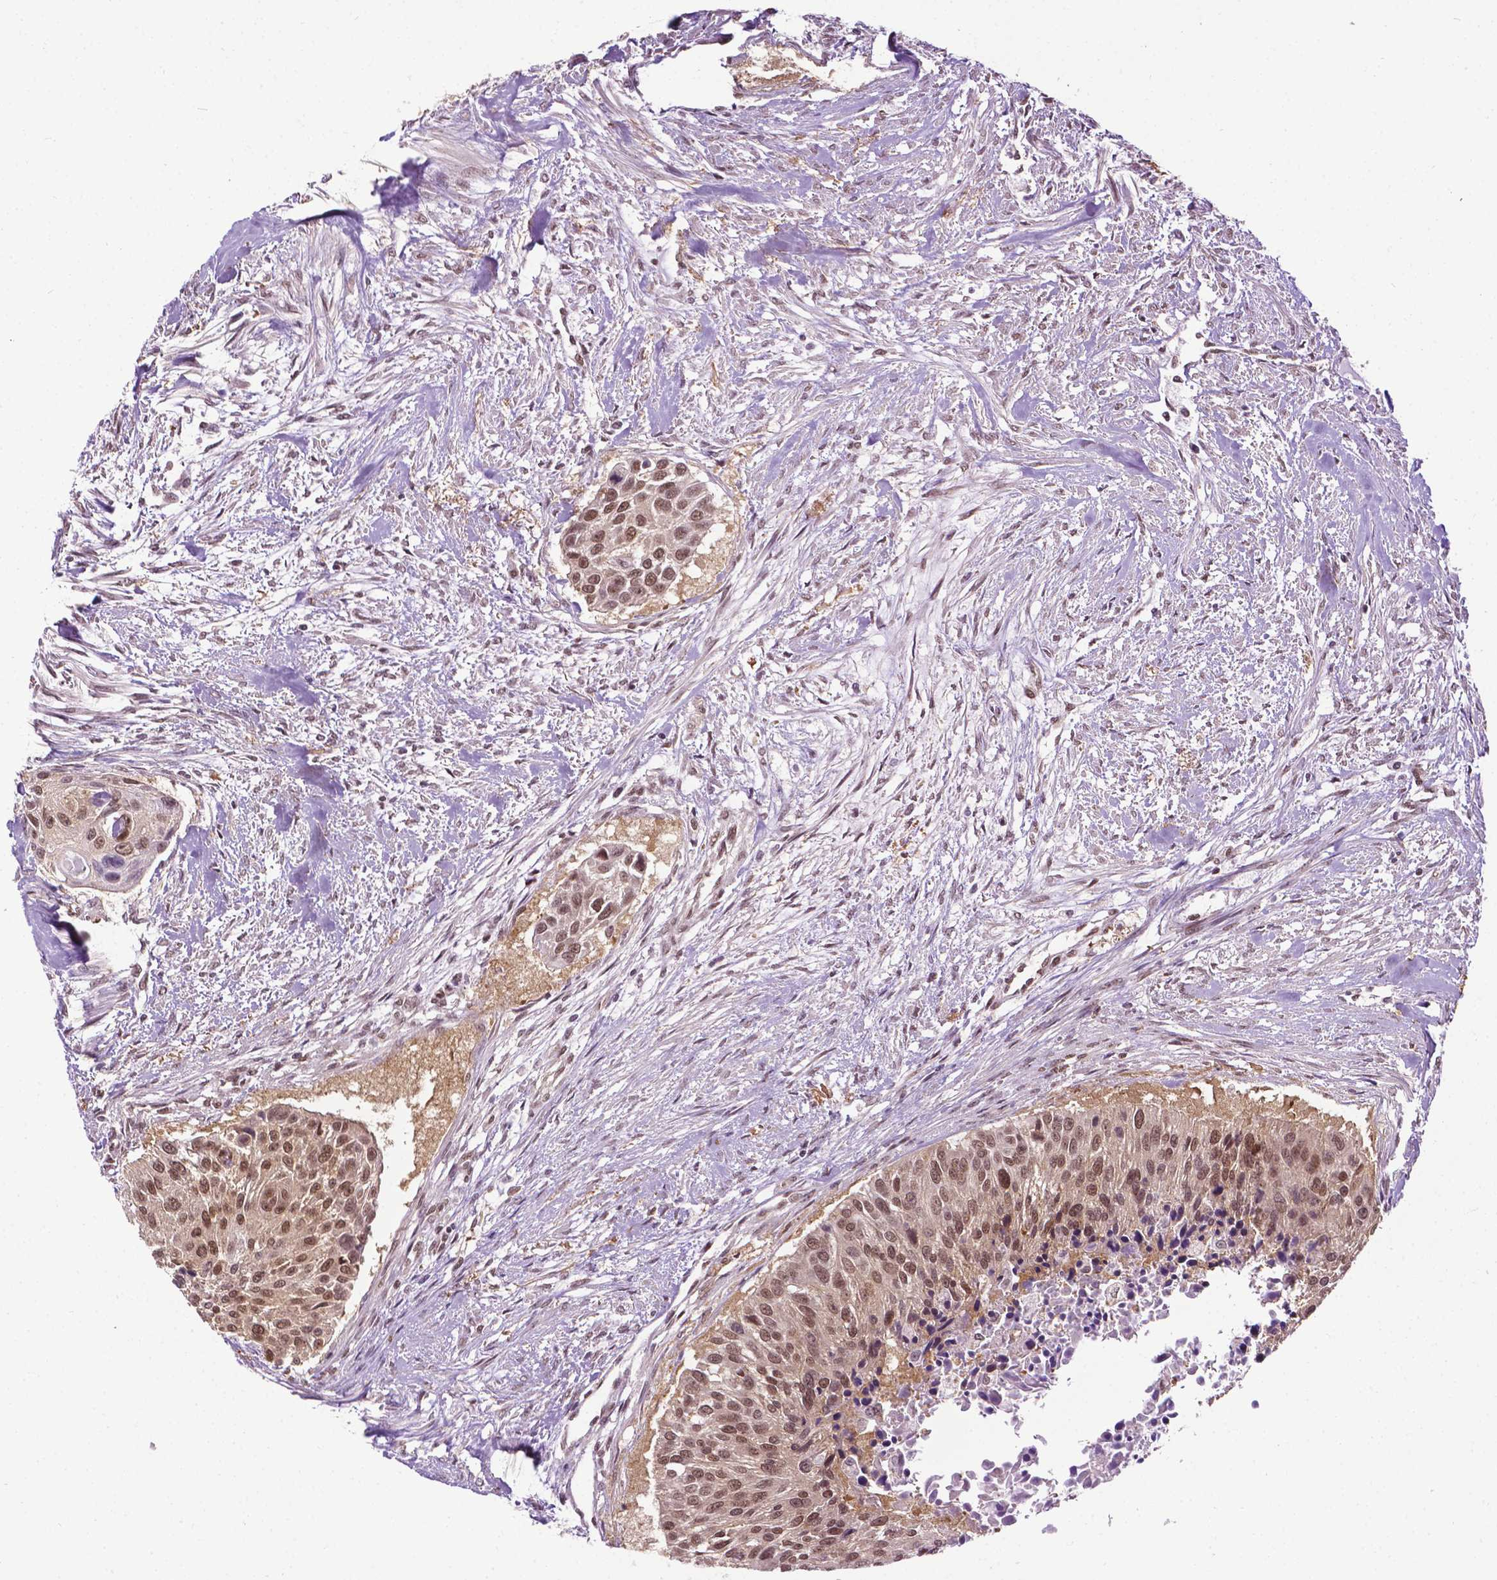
{"staining": {"intensity": "moderate", "quantity": ">75%", "location": "nuclear"}, "tissue": "urothelial cancer", "cell_type": "Tumor cells", "image_type": "cancer", "snomed": [{"axis": "morphology", "description": "Urothelial carcinoma, NOS"}, {"axis": "topography", "description": "Urinary bladder"}], "caption": "Immunohistochemical staining of urothelial cancer shows medium levels of moderate nuclear protein expression in approximately >75% of tumor cells. (DAB (3,3'-diaminobenzidine) = brown stain, brightfield microscopy at high magnification).", "gene": "UBQLN4", "patient": {"sex": "male", "age": 55}}